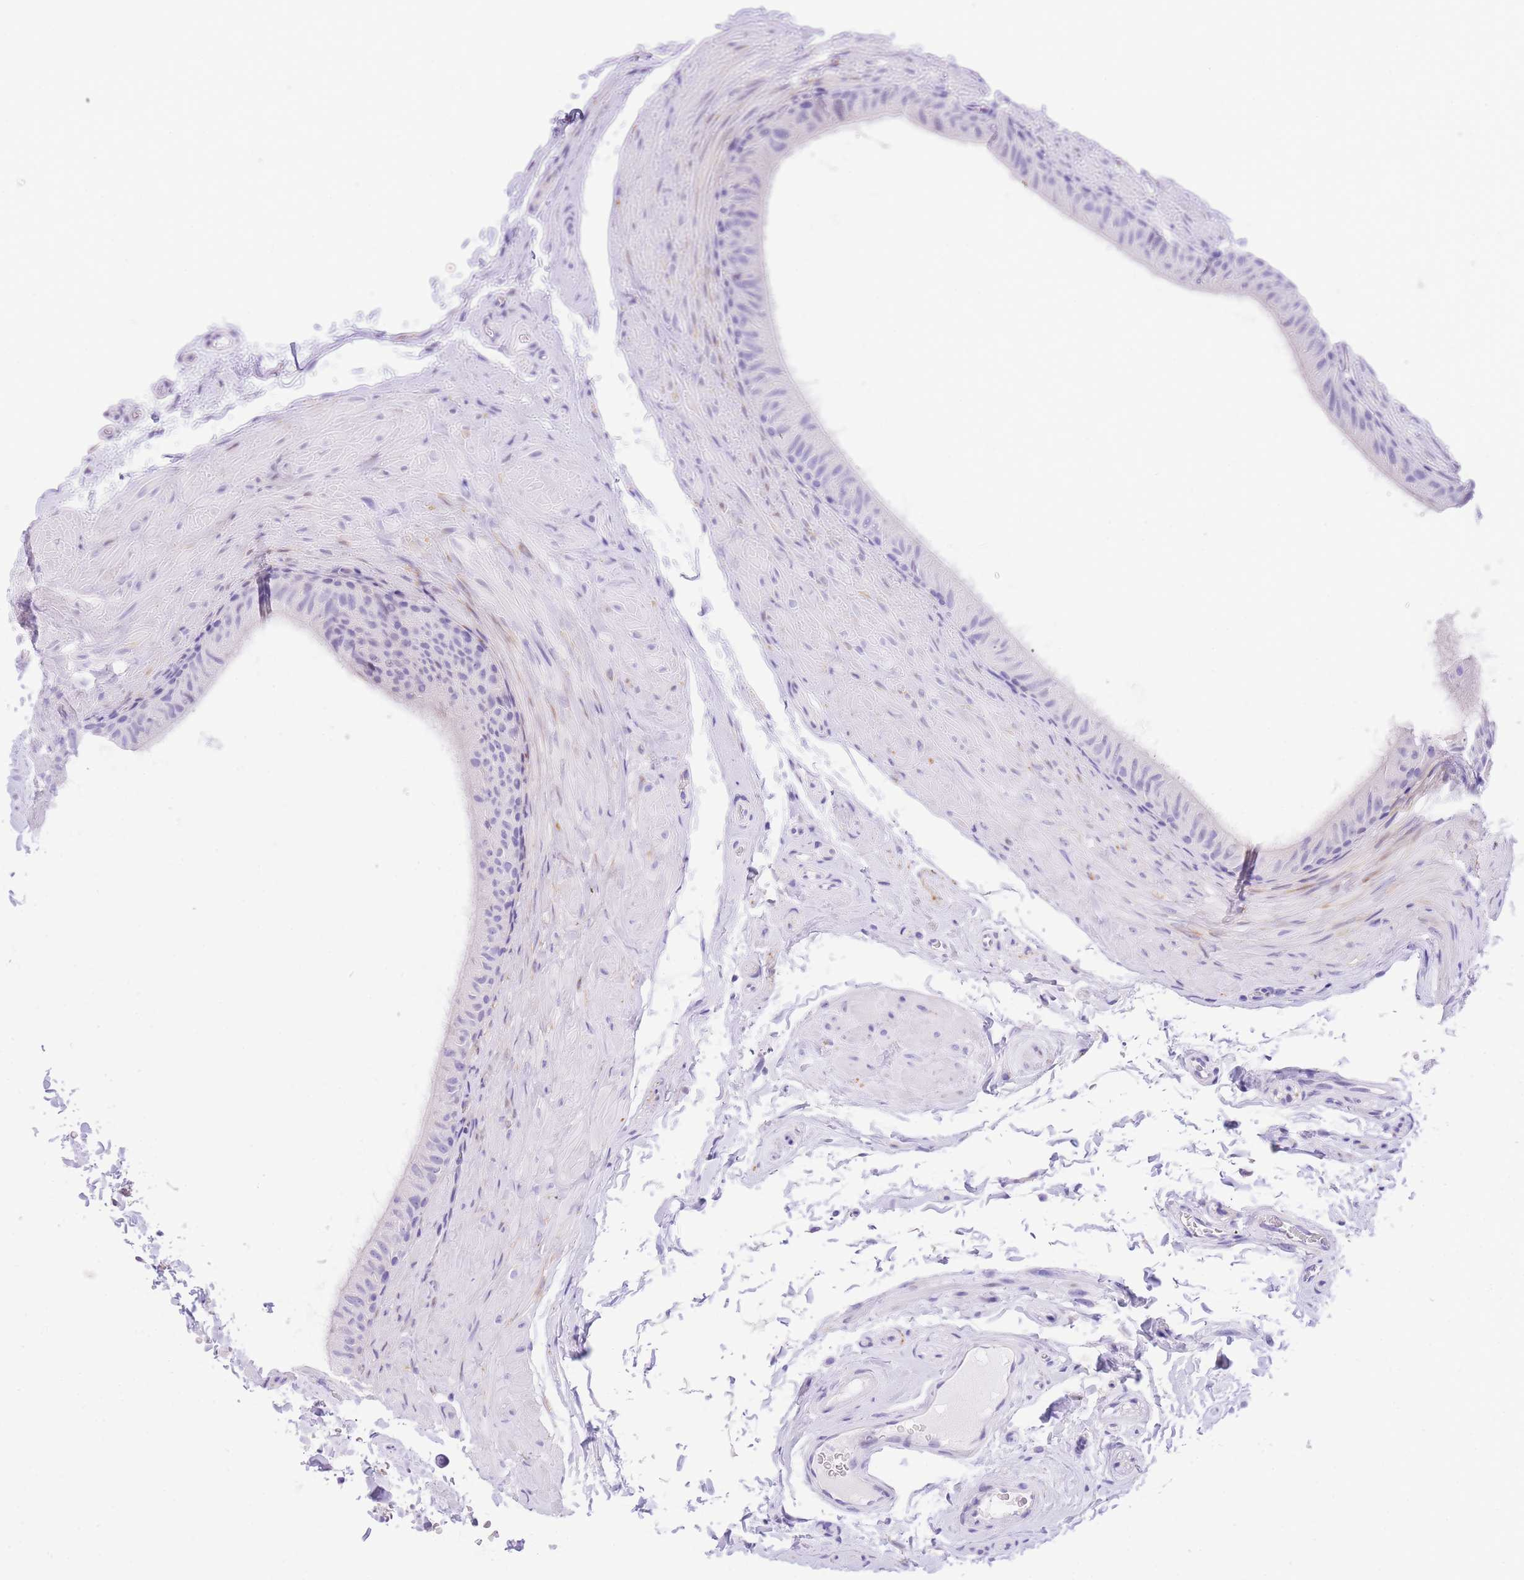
{"staining": {"intensity": "negative", "quantity": "none", "location": "none"}, "tissue": "epididymis", "cell_type": "Glandular cells", "image_type": "normal", "snomed": [{"axis": "morphology", "description": "Normal tissue, NOS"}, {"axis": "topography", "description": "Epididymis"}], "caption": "Immunohistochemistry histopathology image of unremarkable epididymis: human epididymis stained with DAB reveals no significant protein staining in glandular cells.", "gene": "TIFAB", "patient": {"sex": "male", "age": 49}}